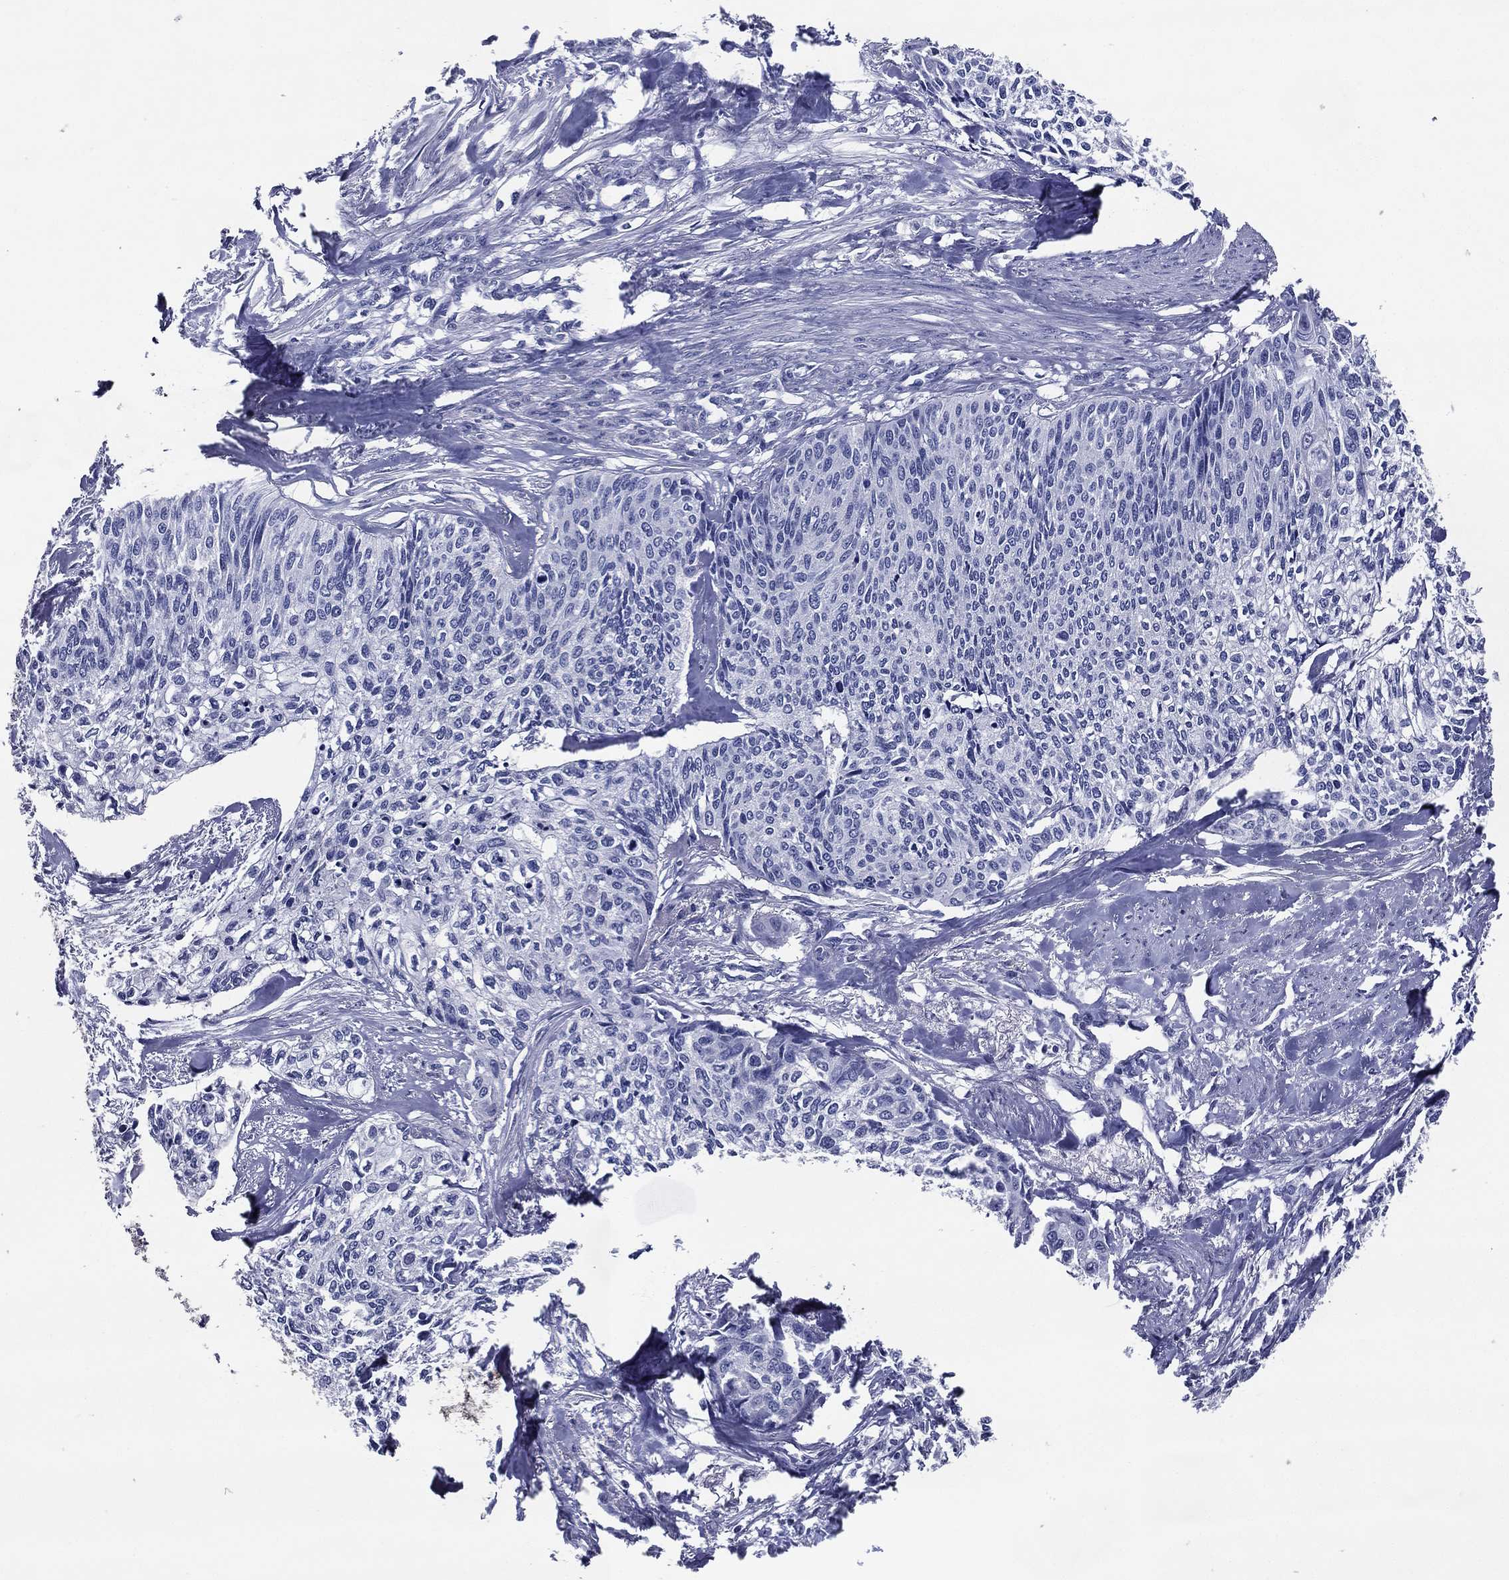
{"staining": {"intensity": "negative", "quantity": "none", "location": "none"}, "tissue": "cervical cancer", "cell_type": "Tumor cells", "image_type": "cancer", "snomed": [{"axis": "morphology", "description": "Squamous cell carcinoma, NOS"}, {"axis": "topography", "description": "Cervix"}], "caption": "IHC micrograph of neoplastic tissue: cervical cancer (squamous cell carcinoma) stained with DAB demonstrates no significant protein expression in tumor cells.", "gene": "ACE2", "patient": {"sex": "female", "age": 58}}